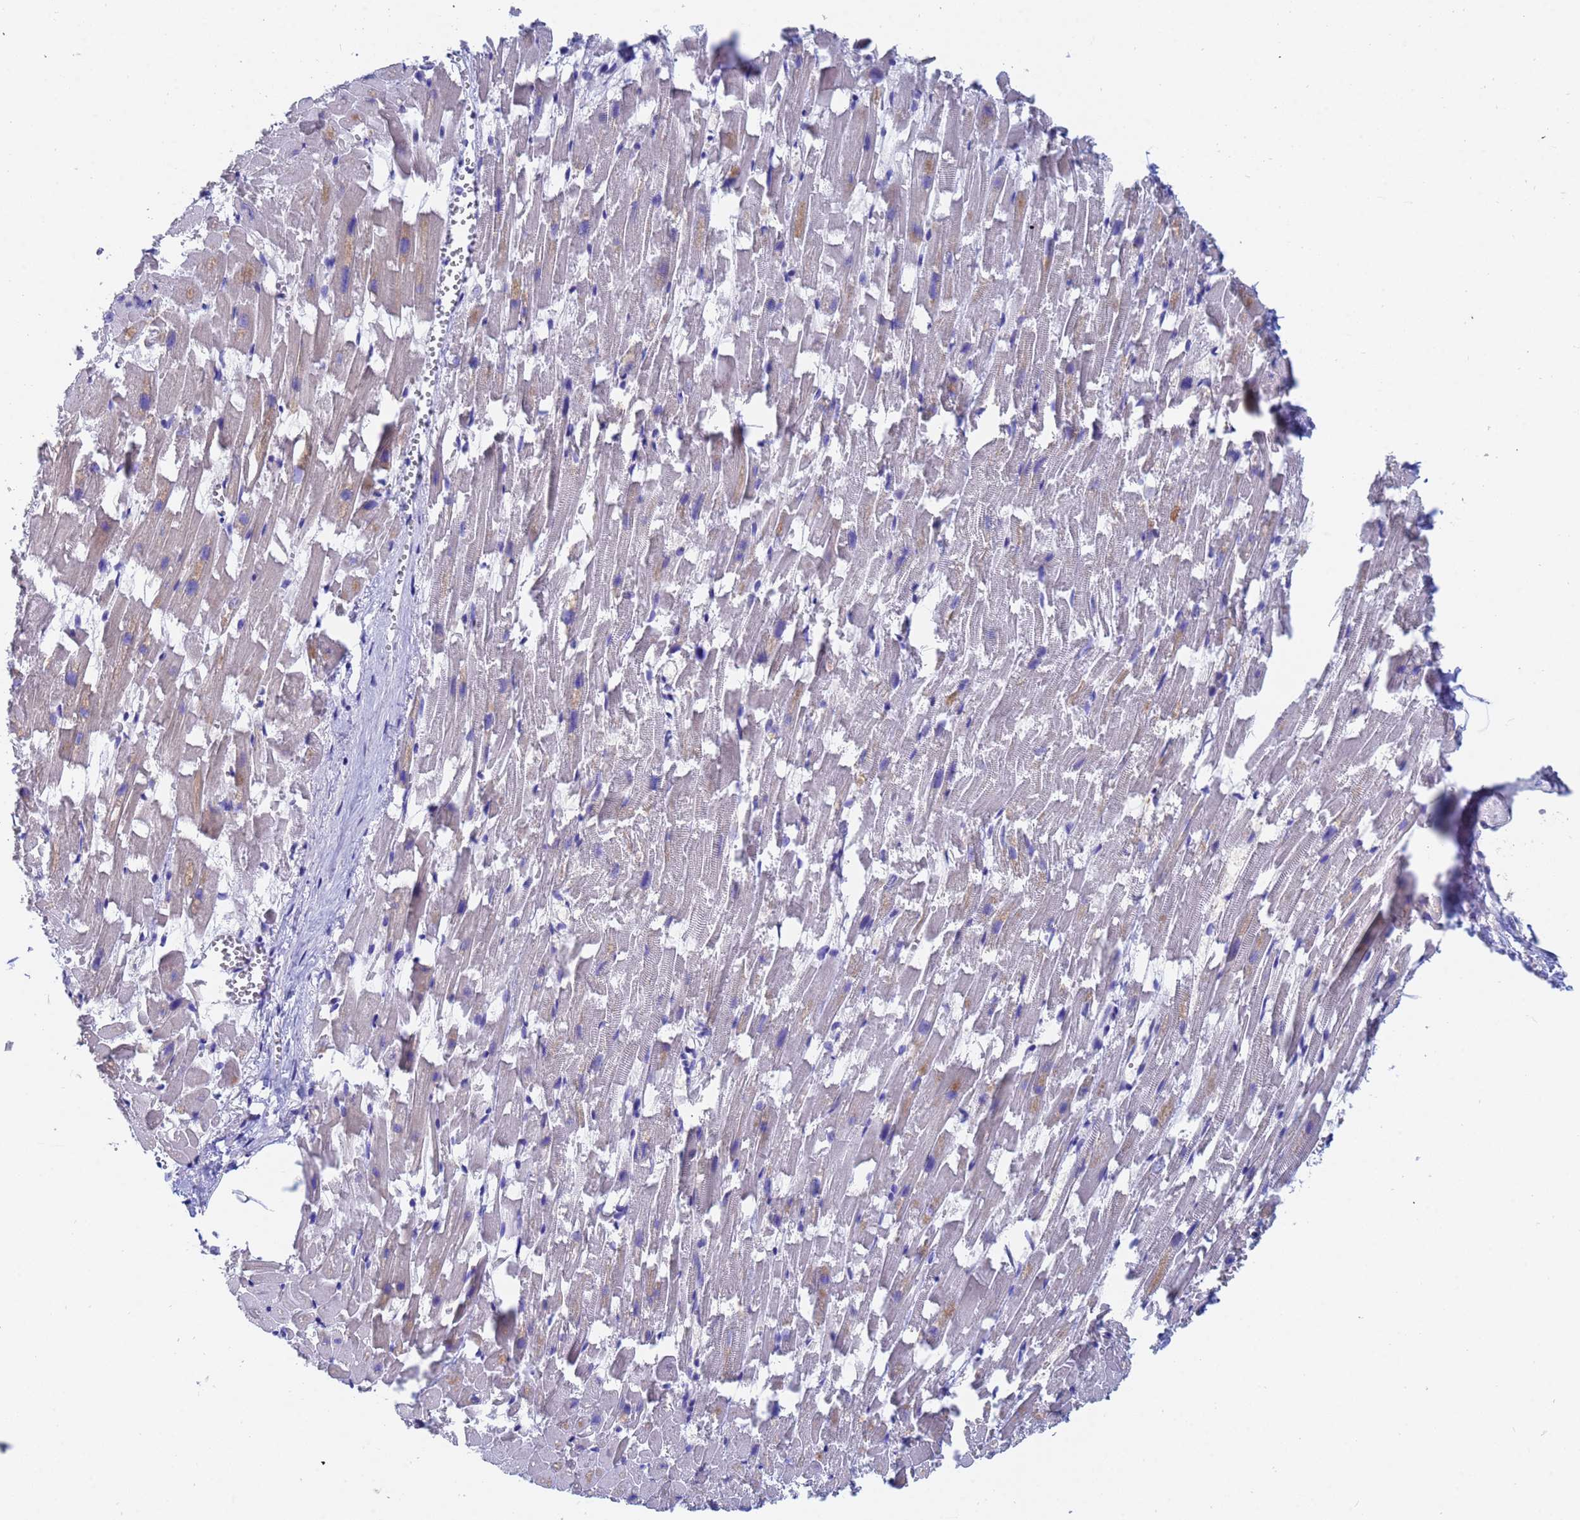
{"staining": {"intensity": "weak", "quantity": "25%-75%", "location": "cytoplasmic/membranous"}, "tissue": "heart muscle", "cell_type": "Cardiomyocytes", "image_type": "normal", "snomed": [{"axis": "morphology", "description": "Normal tissue, NOS"}, {"axis": "topography", "description": "Heart"}], "caption": "Heart muscle stained with IHC displays weak cytoplasmic/membranous staining in about 25%-75% of cardiomyocytes.", "gene": "UBE2O", "patient": {"sex": "female", "age": 64}}